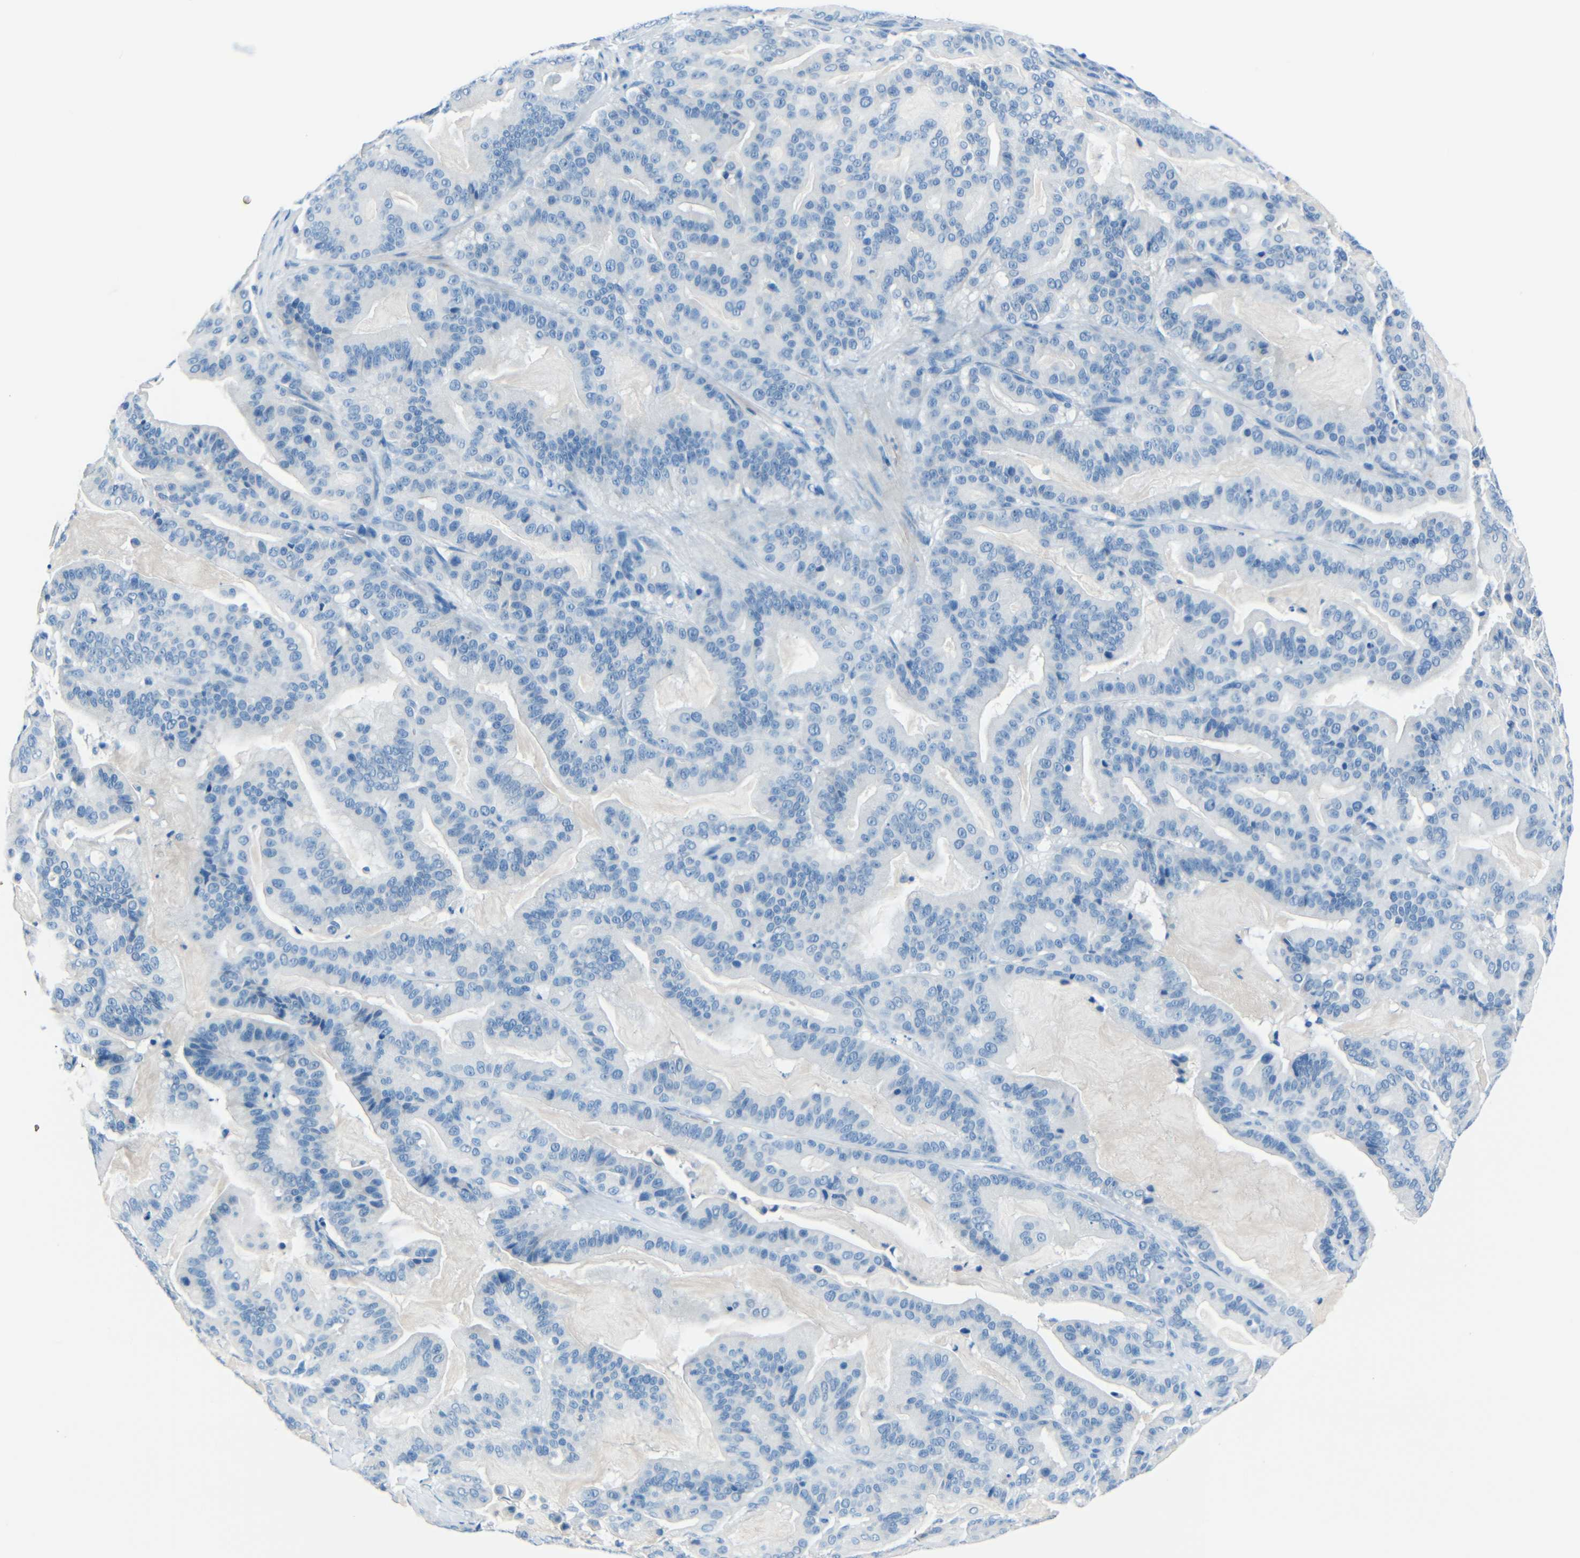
{"staining": {"intensity": "negative", "quantity": "none", "location": "none"}, "tissue": "pancreatic cancer", "cell_type": "Tumor cells", "image_type": "cancer", "snomed": [{"axis": "morphology", "description": "Adenocarcinoma, NOS"}, {"axis": "topography", "description": "Pancreas"}], "caption": "A high-resolution micrograph shows IHC staining of pancreatic adenocarcinoma, which shows no significant expression in tumor cells.", "gene": "FBN2", "patient": {"sex": "male", "age": 63}}